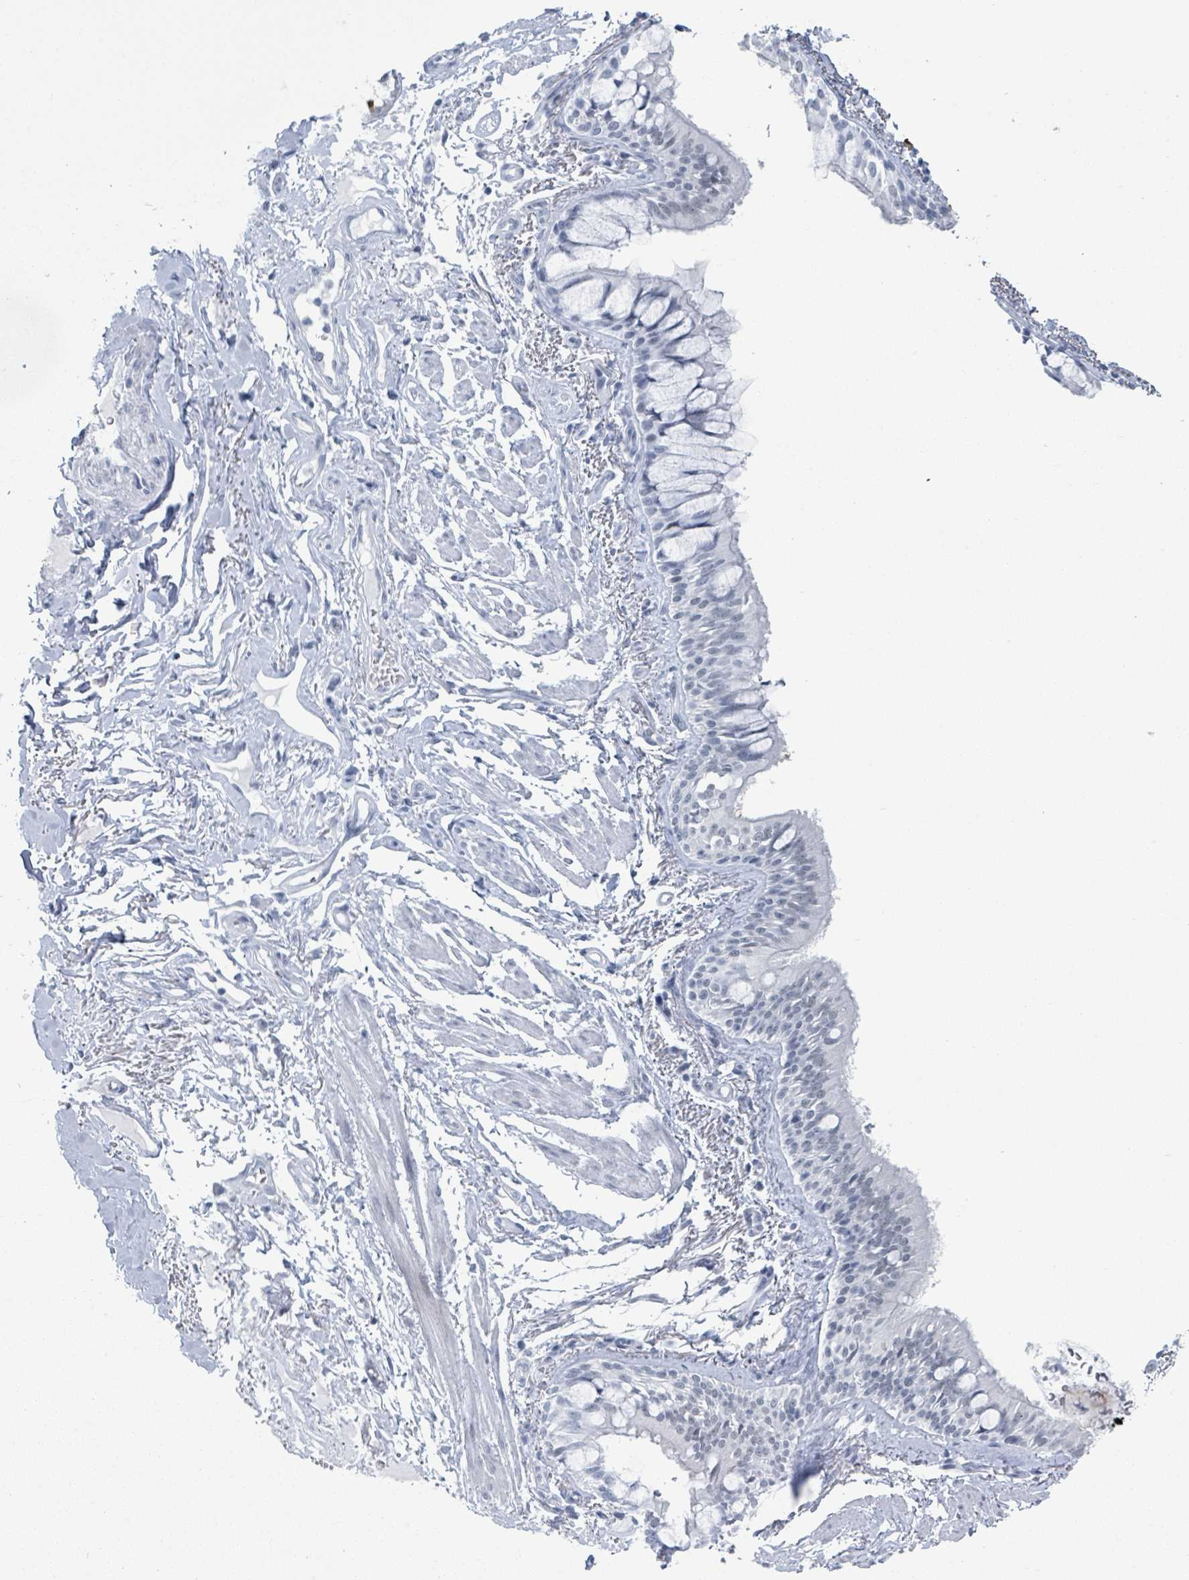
{"staining": {"intensity": "negative", "quantity": "none", "location": "none"}, "tissue": "bronchus", "cell_type": "Respiratory epithelial cells", "image_type": "normal", "snomed": [{"axis": "morphology", "description": "Normal tissue, NOS"}, {"axis": "topography", "description": "Bronchus"}], "caption": "DAB immunohistochemical staining of benign bronchus demonstrates no significant positivity in respiratory epithelial cells.", "gene": "GPR15LG", "patient": {"sex": "male", "age": 70}}